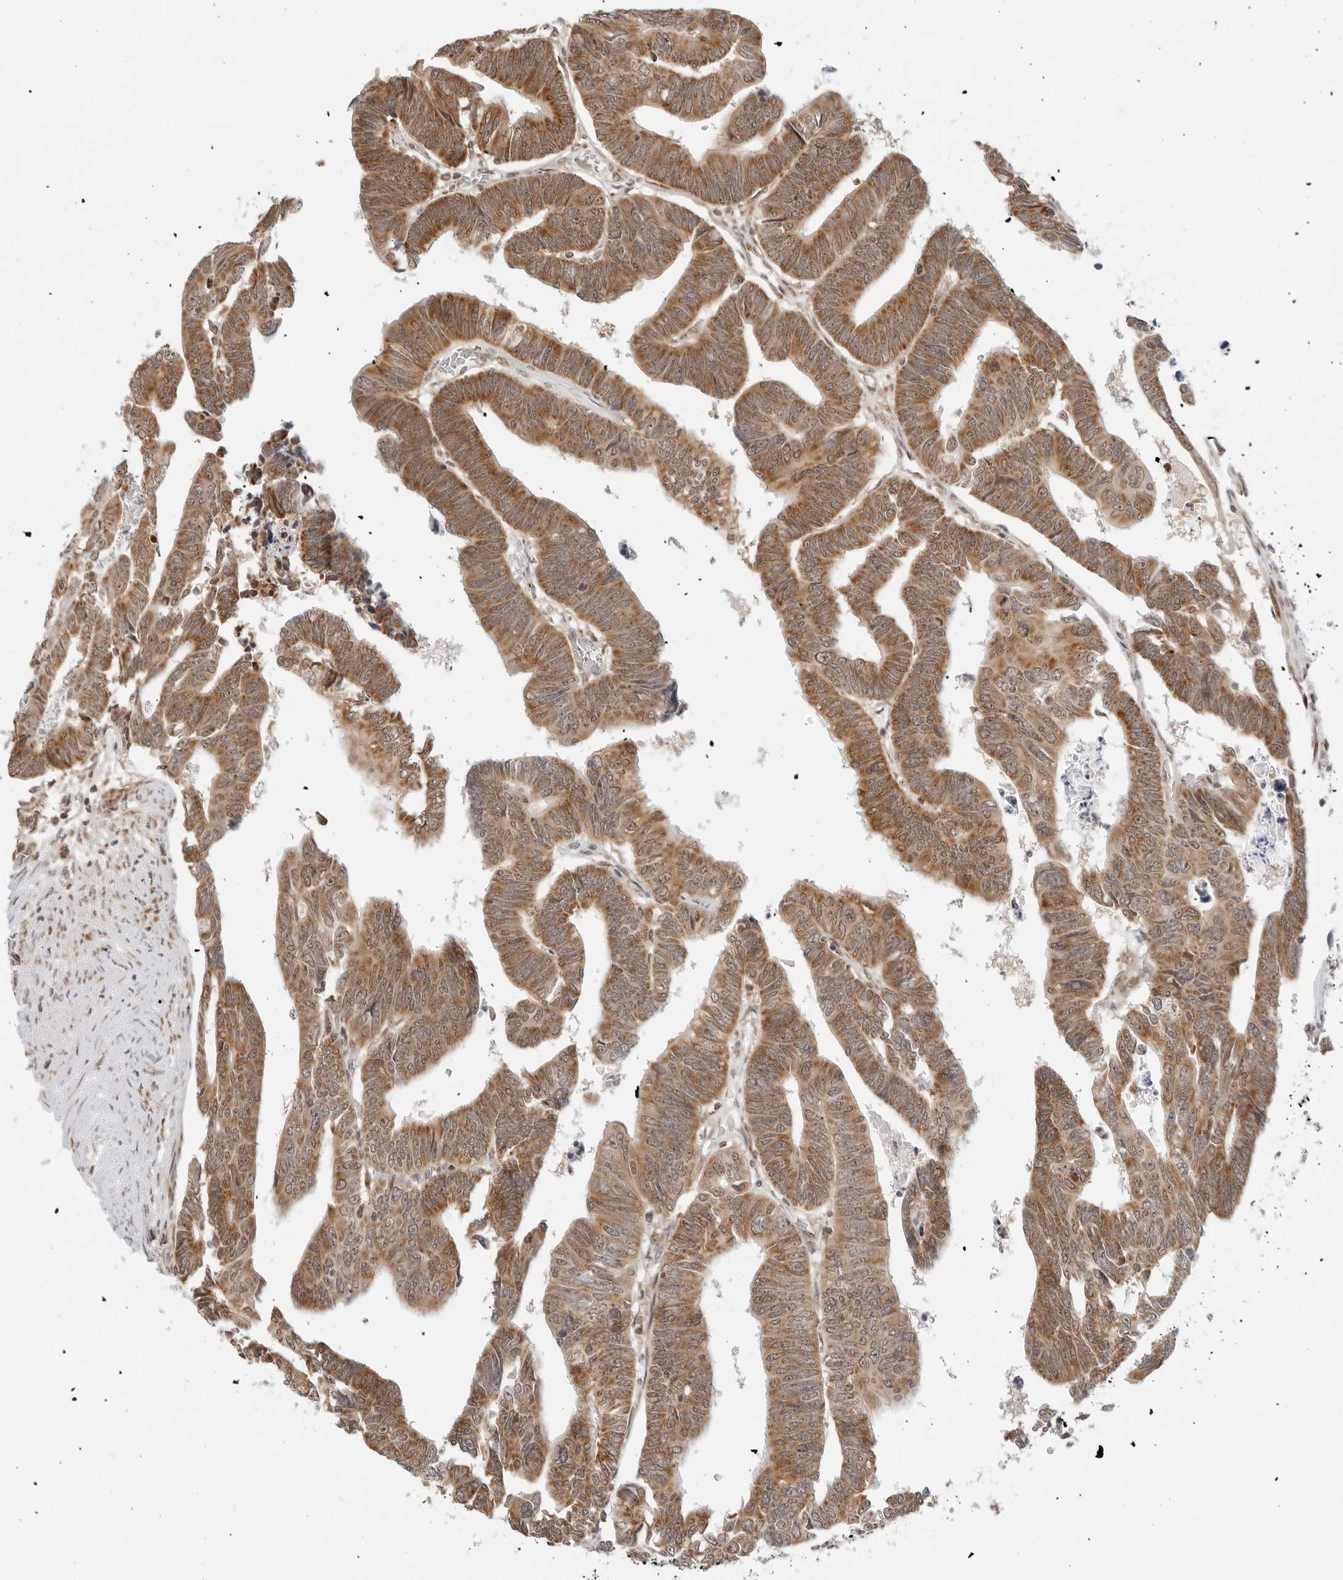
{"staining": {"intensity": "moderate", "quantity": ">75%", "location": "cytoplasmic/membranous"}, "tissue": "colorectal cancer", "cell_type": "Tumor cells", "image_type": "cancer", "snomed": [{"axis": "morphology", "description": "Adenocarcinoma, NOS"}, {"axis": "topography", "description": "Rectum"}], "caption": "Protein analysis of adenocarcinoma (colorectal) tissue displays moderate cytoplasmic/membranous staining in approximately >75% of tumor cells.", "gene": "POLR3GL", "patient": {"sex": "female", "age": 65}}